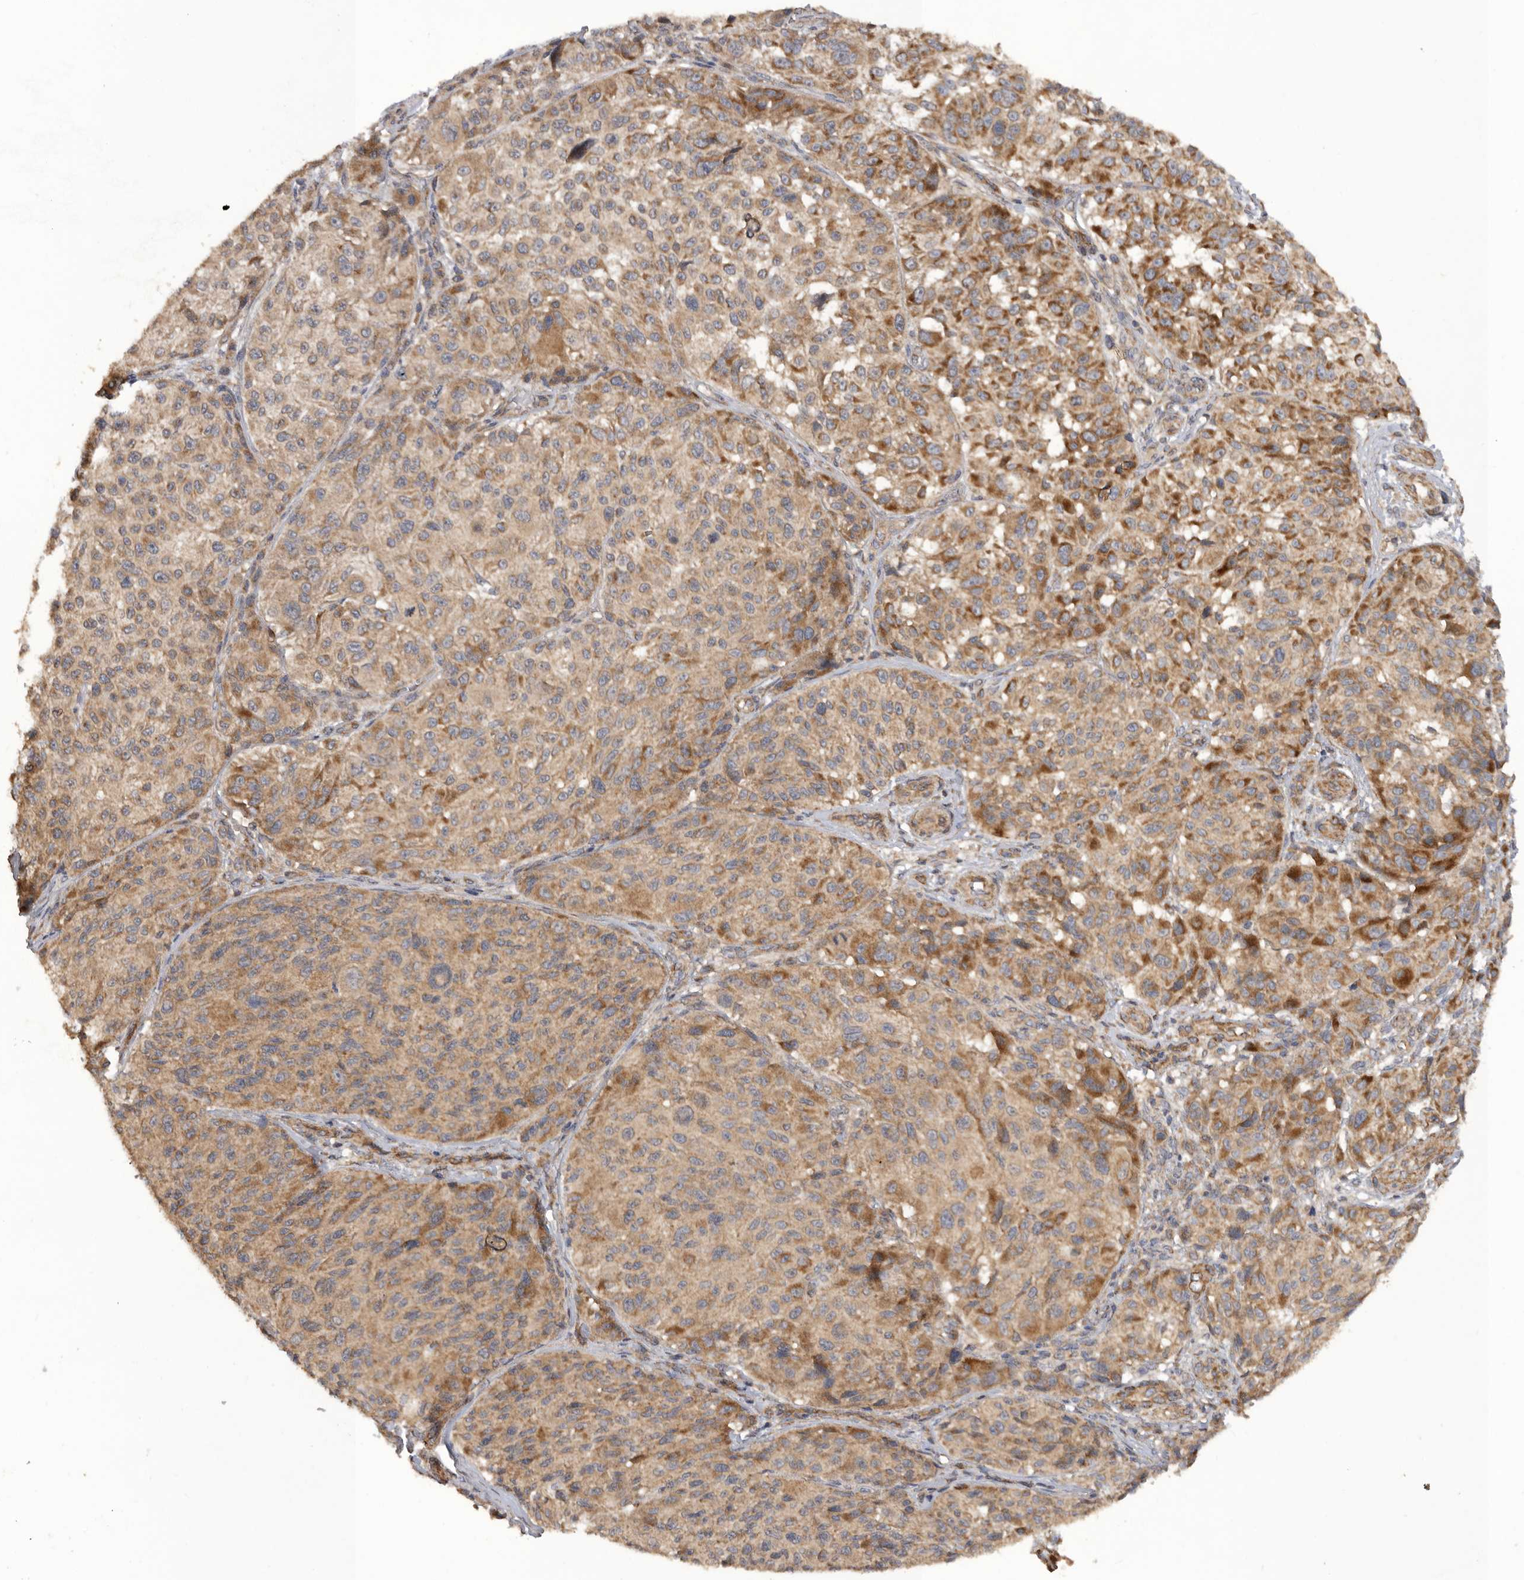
{"staining": {"intensity": "strong", "quantity": ">75%", "location": "cytoplasmic/membranous"}, "tissue": "melanoma", "cell_type": "Tumor cells", "image_type": "cancer", "snomed": [{"axis": "morphology", "description": "Malignant melanoma, NOS"}, {"axis": "topography", "description": "Skin"}], "caption": "Brown immunohistochemical staining in malignant melanoma displays strong cytoplasmic/membranous expression in about >75% of tumor cells. (Stains: DAB (3,3'-diaminobenzidine) in brown, nuclei in blue, Microscopy: brightfield microscopy at high magnification).", "gene": "PODXL2", "patient": {"sex": "male", "age": 83}}